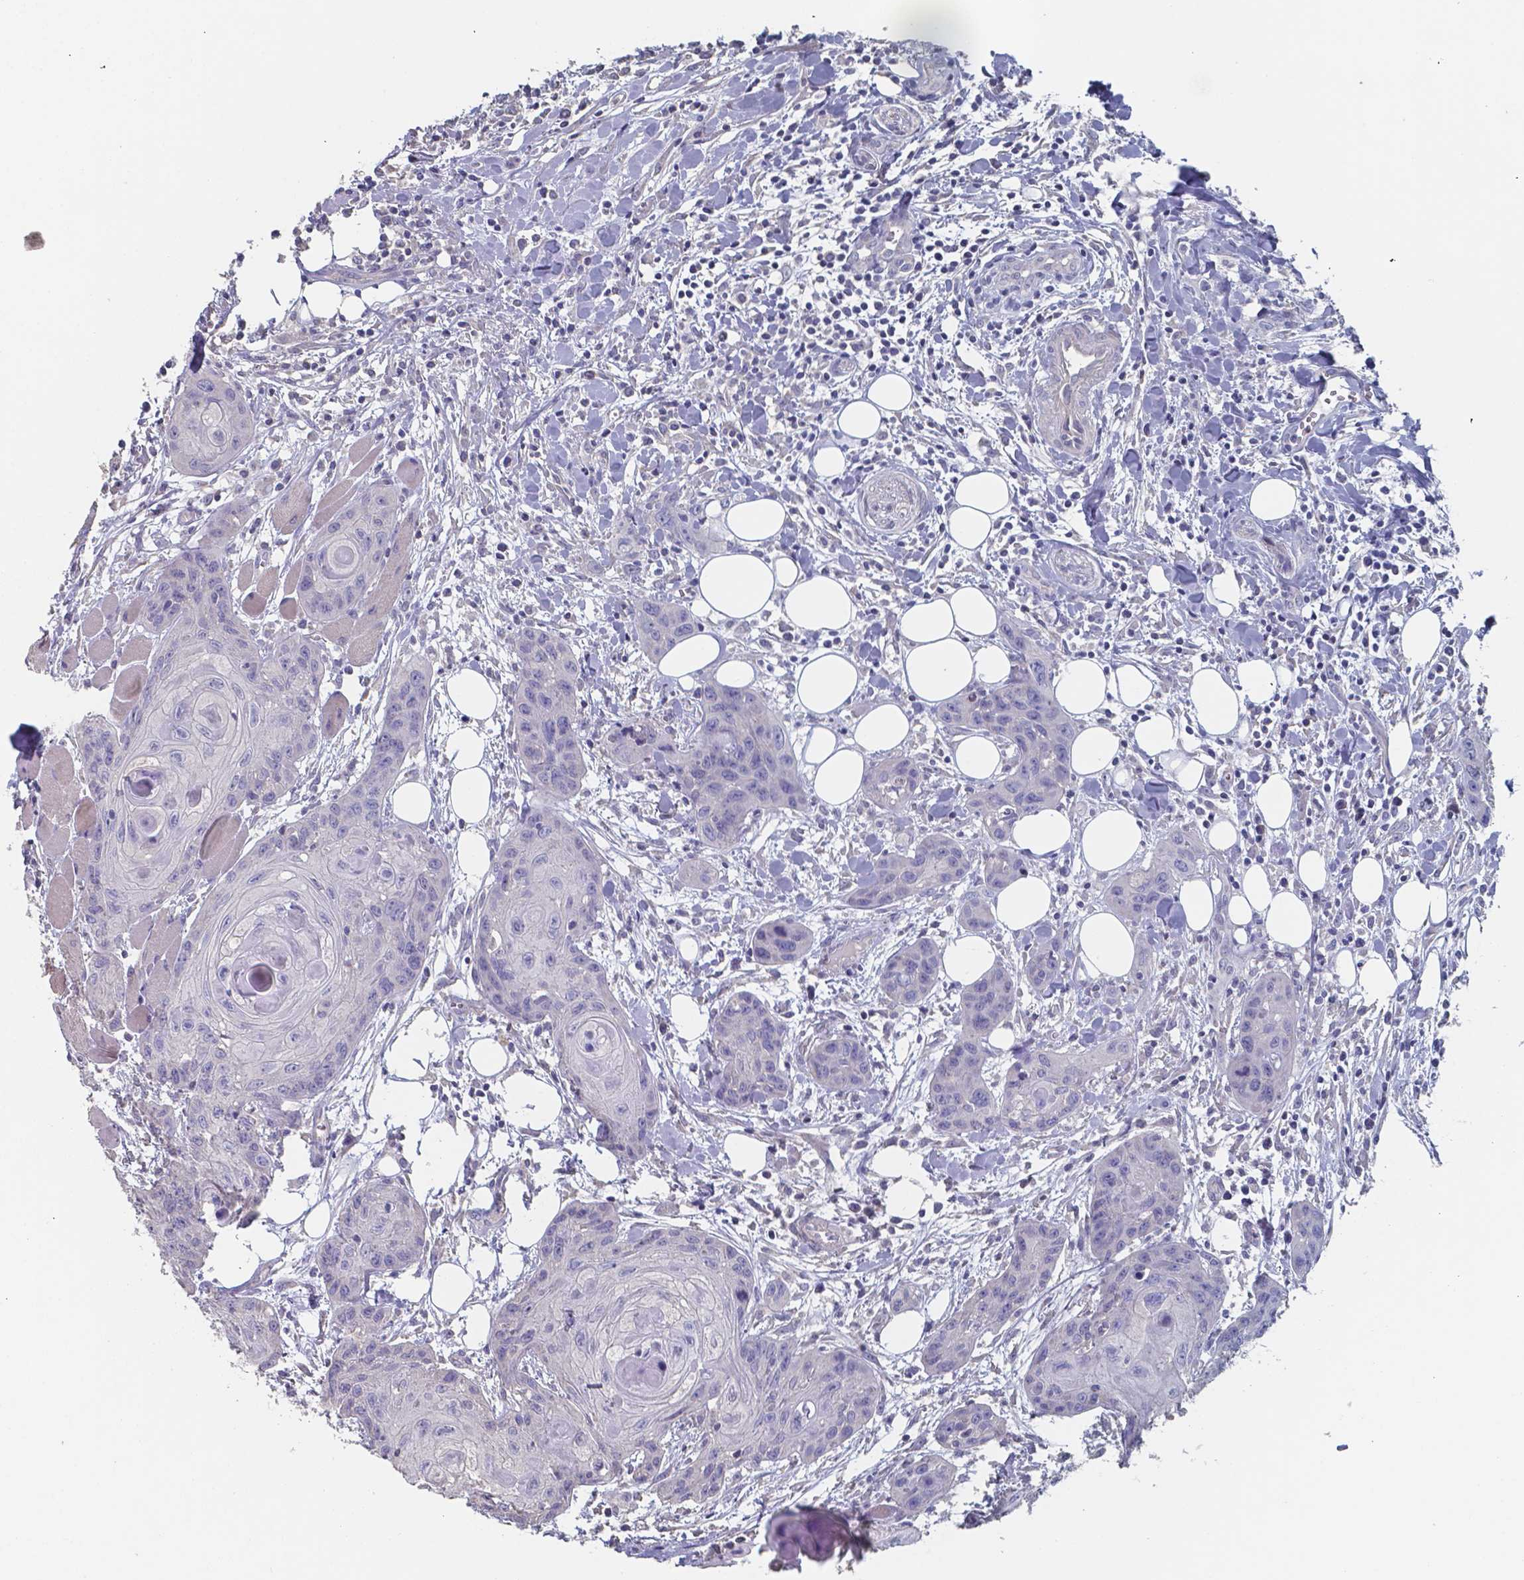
{"staining": {"intensity": "negative", "quantity": "none", "location": "none"}, "tissue": "head and neck cancer", "cell_type": "Tumor cells", "image_type": "cancer", "snomed": [{"axis": "morphology", "description": "Squamous cell carcinoma, NOS"}, {"axis": "topography", "description": "Oral tissue"}, {"axis": "topography", "description": "Head-Neck"}], "caption": "Human head and neck cancer stained for a protein using immunohistochemistry (IHC) displays no expression in tumor cells.", "gene": "FOXJ1", "patient": {"sex": "male", "age": 58}}